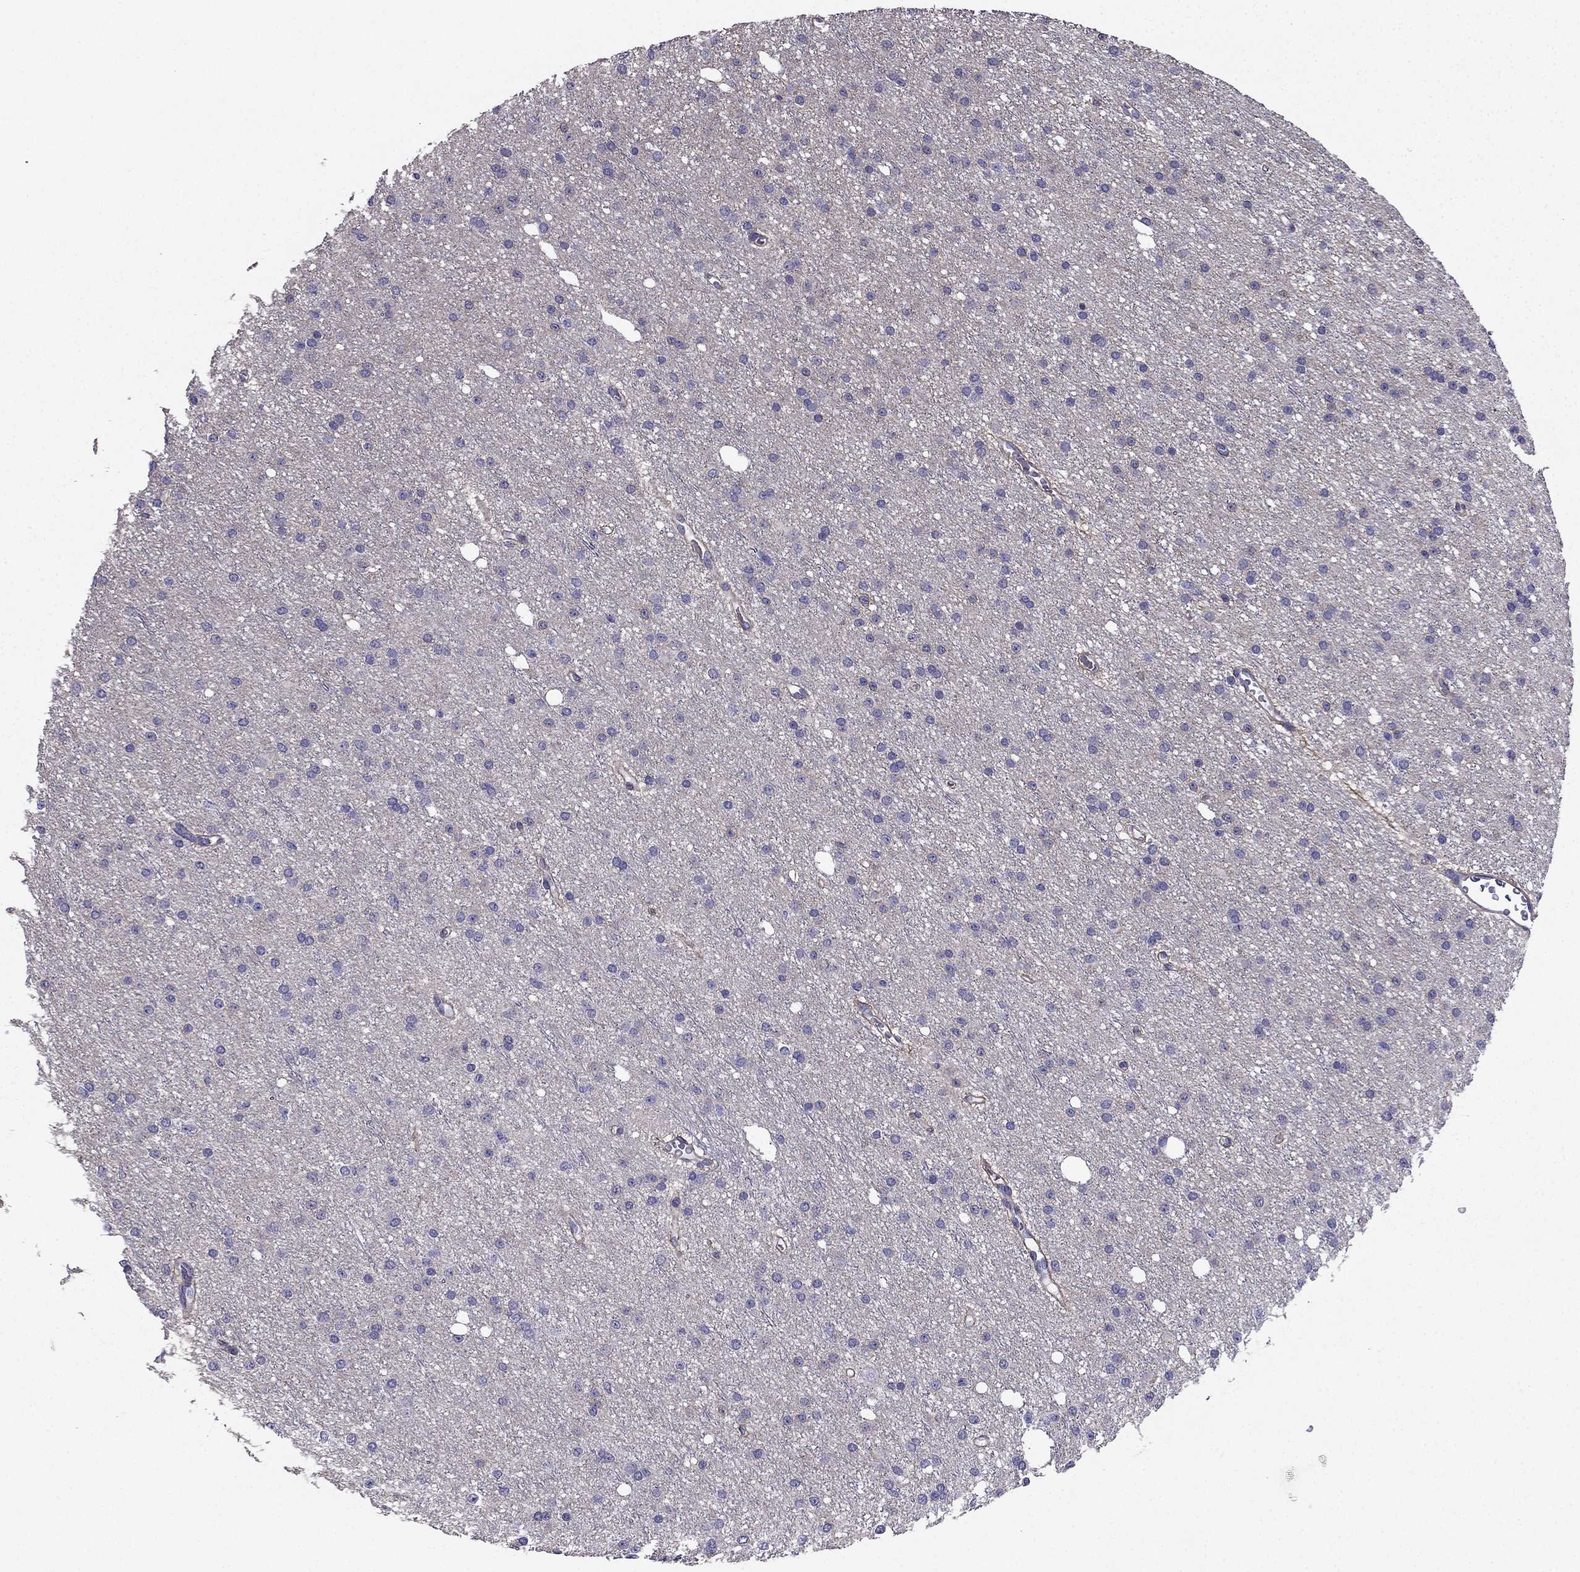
{"staining": {"intensity": "negative", "quantity": "none", "location": "none"}, "tissue": "glioma", "cell_type": "Tumor cells", "image_type": "cancer", "snomed": [{"axis": "morphology", "description": "Glioma, malignant, Low grade"}, {"axis": "topography", "description": "Brain"}], "caption": "Tumor cells are negative for protein expression in human glioma.", "gene": "ENOX1", "patient": {"sex": "male", "age": 27}}